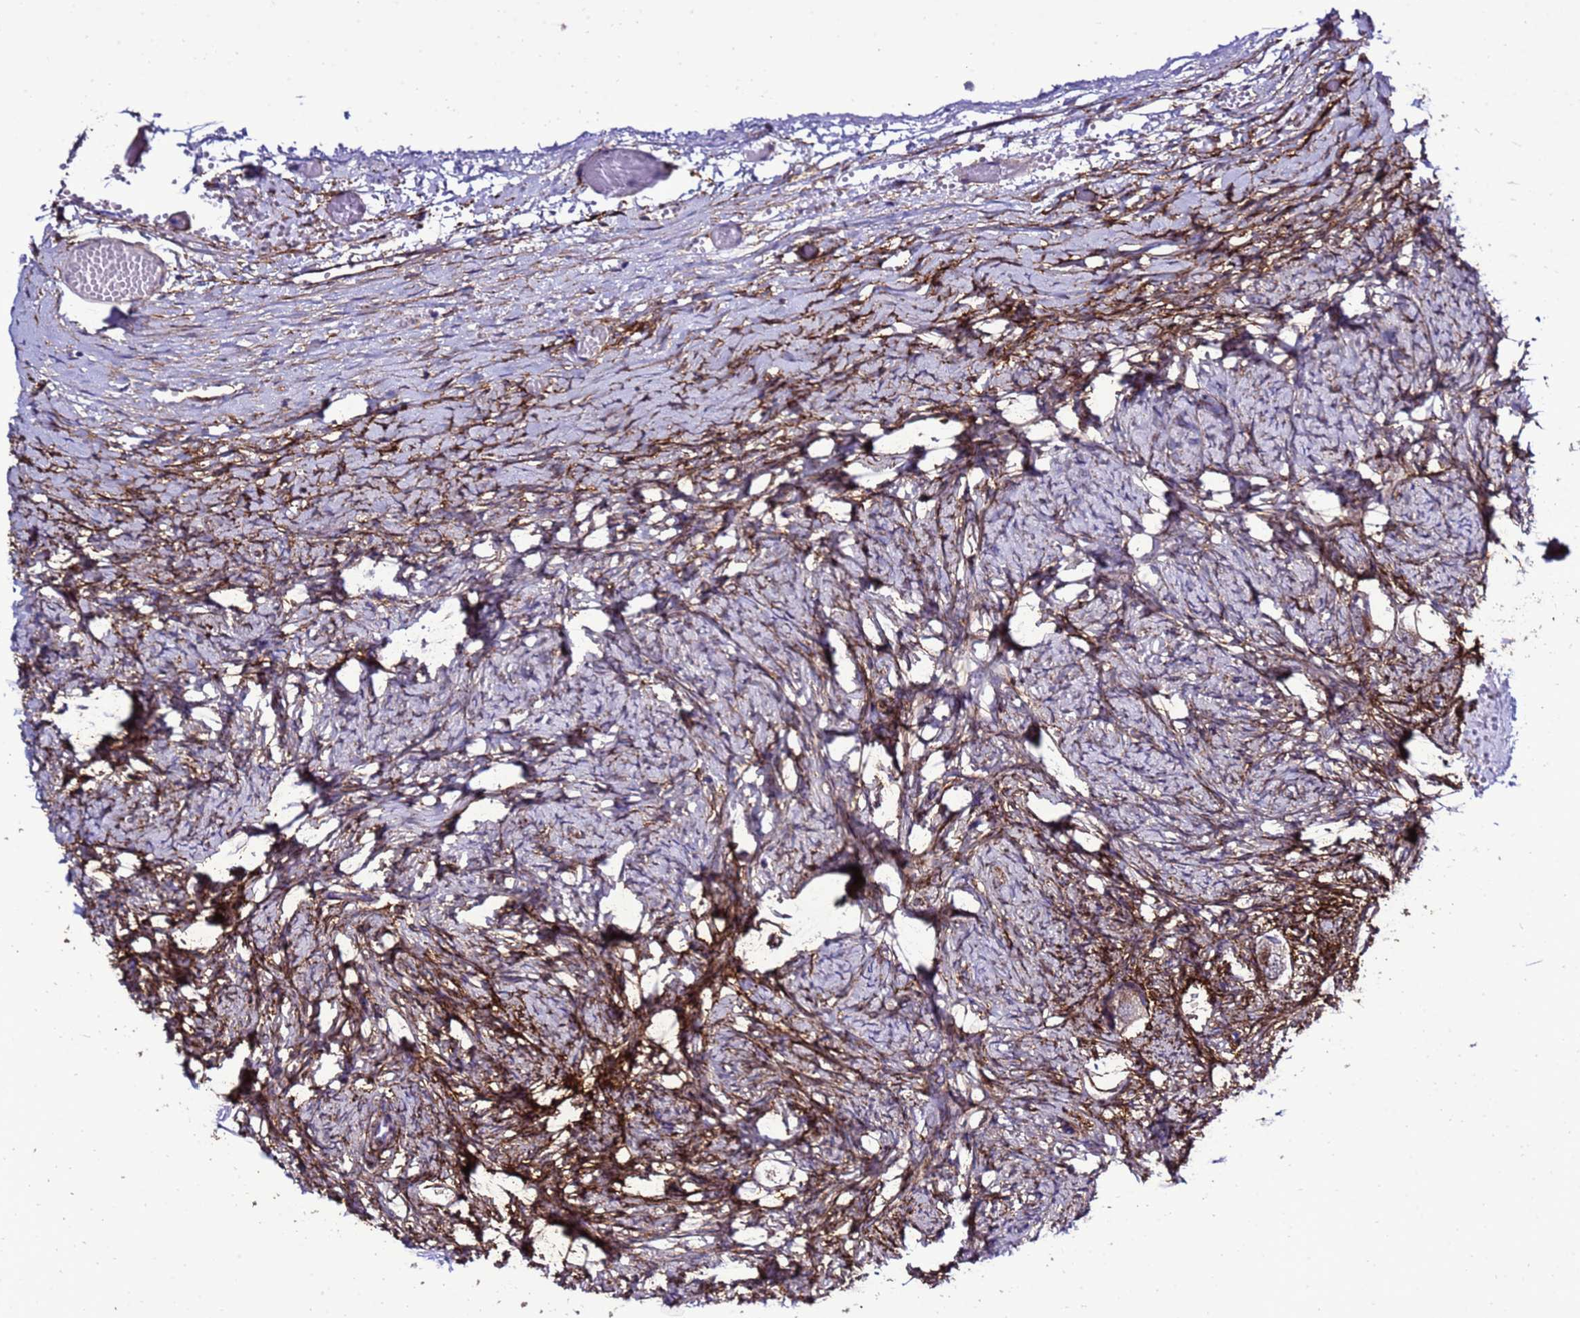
{"staining": {"intensity": "weak", "quantity": ">75%", "location": "cytoplasmic/membranous"}, "tissue": "ovary", "cell_type": "Follicle cells", "image_type": "normal", "snomed": [{"axis": "morphology", "description": "Normal tissue, NOS"}, {"axis": "topography", "description": "Ovary"}], "caption": "Normal ovary was stained to show a protein in brown. There is low levels of weak cytoplasmic/membranous expression in approximately >75% of follicle cells. The staining was performed using DAB to visualize the protein expression in brown, while the nuclei were stained in blue with hematoxylin (Magnification: 20x).", "gene": "GZF1", "patient": {"sex": "female", "age": 27}}